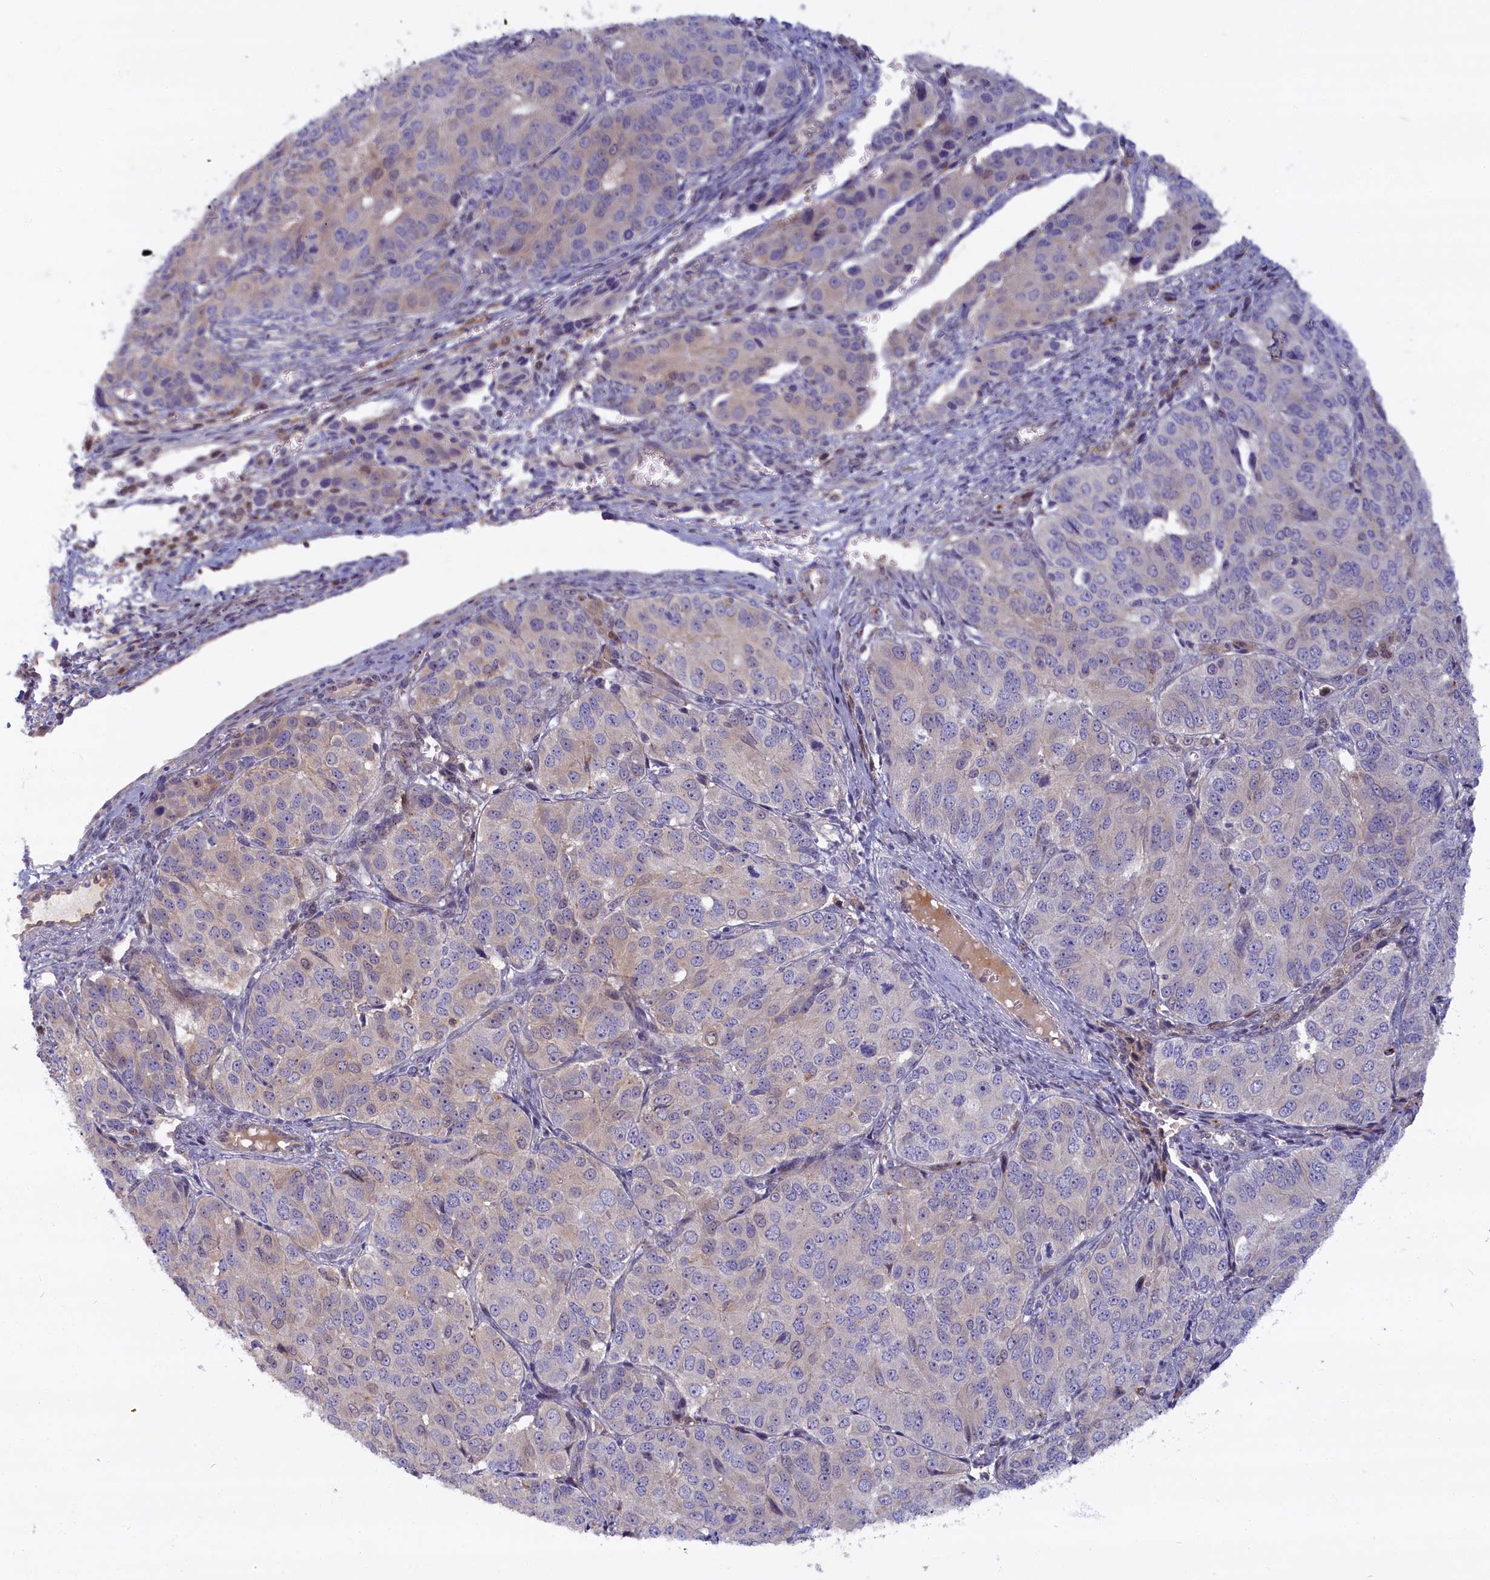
{"staining": {"intensity": "weak", "quantity": "<25%", "location": "cytoplasmic/membranous"}, "tissue": "ovarian cancer", "cell_type": "Tumor cells", "image_type": "cancer", "snomed": [{"axis": "morphology", "description": "Carcinoma, endometroid"}, {"axis": "topography", "description": "Ovary"}], "caption": "Immunohistochemistry (IHC) of ovarian endometroid carcinoma exhibits no staining in tumor cells.", "gene": "FCSK", "patient": {"sex": "female", "age": 51}}